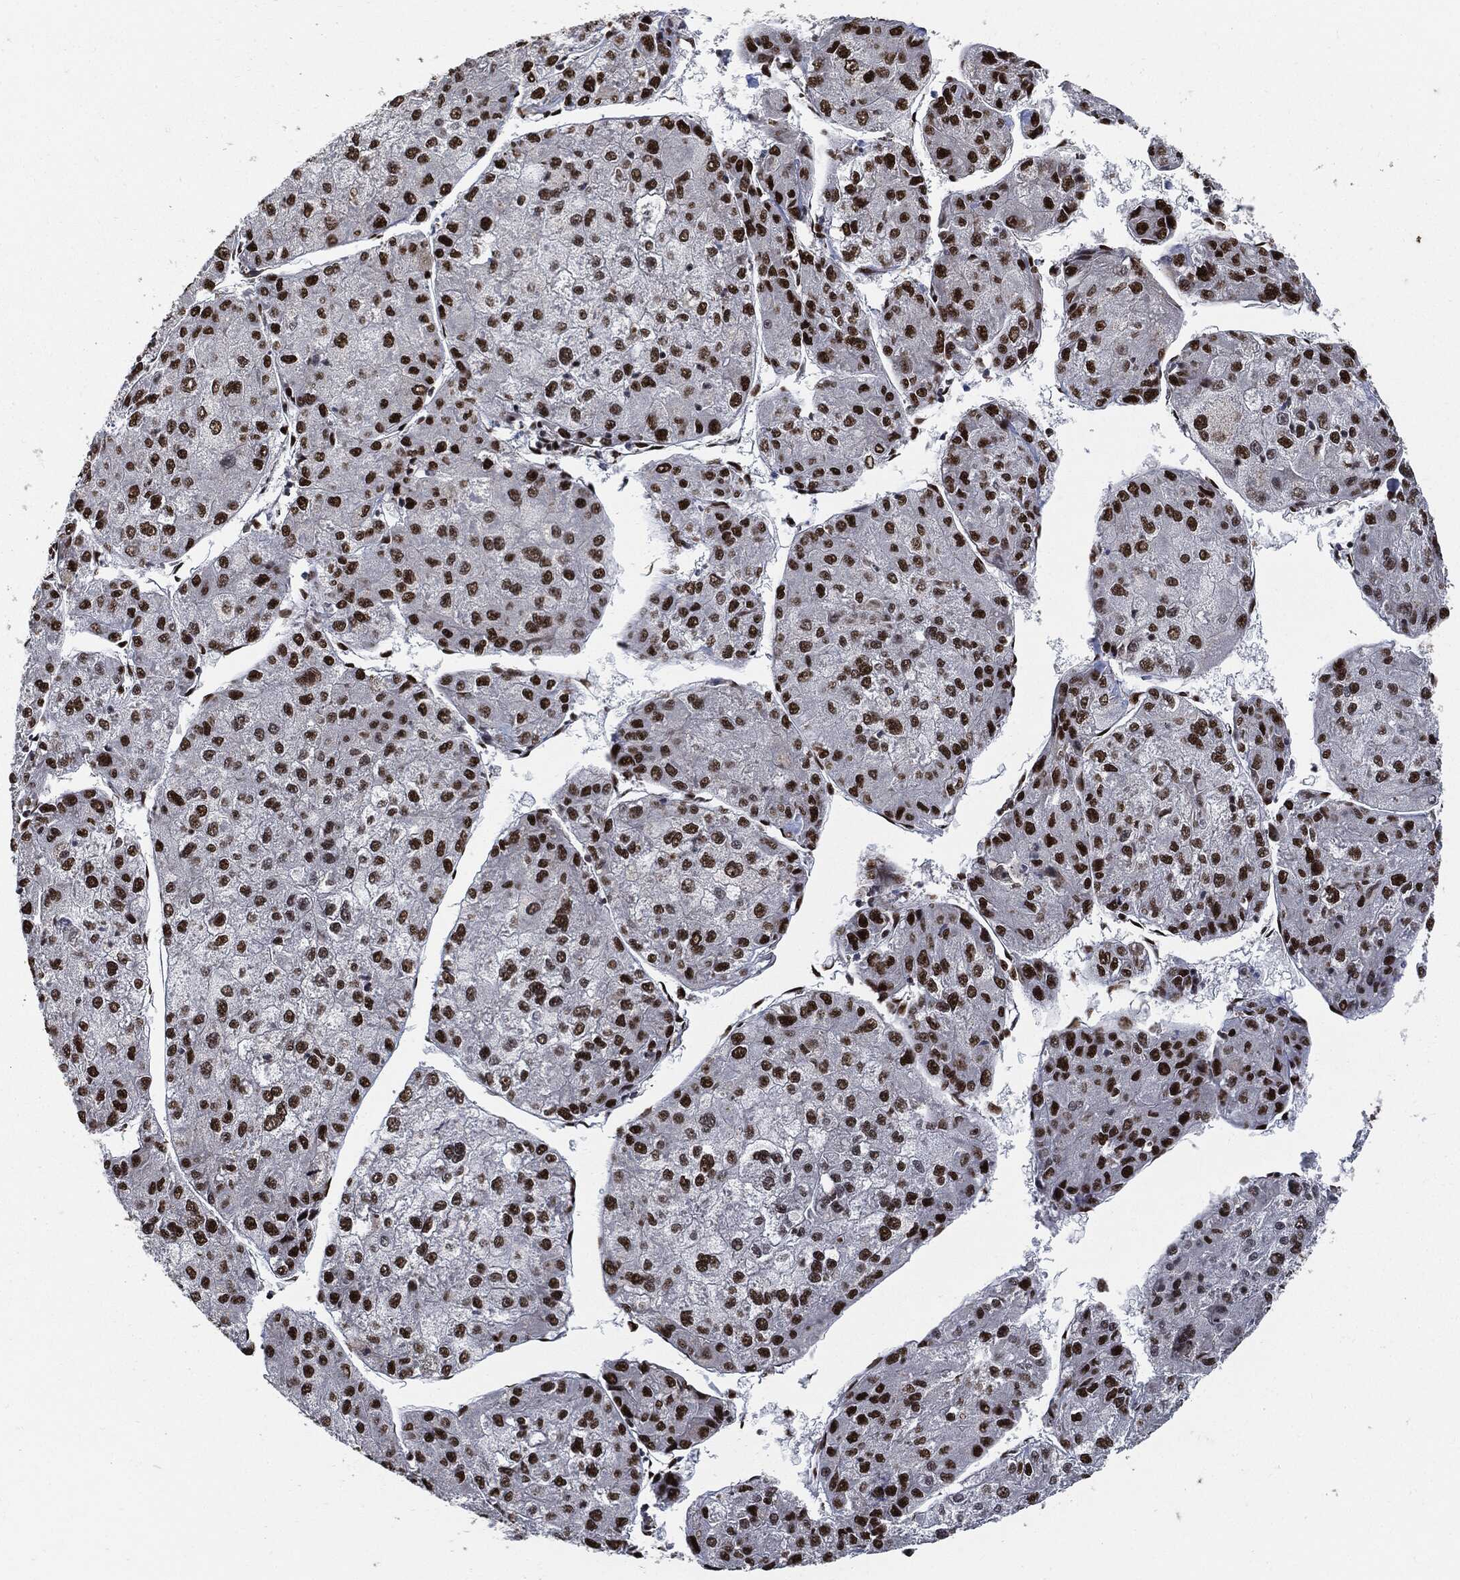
{"staining": {"intensity": "strong", "quantity": "25%-75%", "location": "nuclear"}, "tissue": "liver cancer", "cell_type": "Tumor cells", "image_type": "cancer", "snomed": [{"axis": "morphology", "description": "Carcinoma, Hepatocellular, NOS"}, {"axis": "topography", "description": "Liver"}], "caption": "IHC (DAB) staining of liver cancer (hepatocellular carcinoma) exhibits strong nuclear protein staining in approximately 25%-75% of tumor cells.", "gene": "RECQL", "patient": {"sex": "male", "age": 43}}